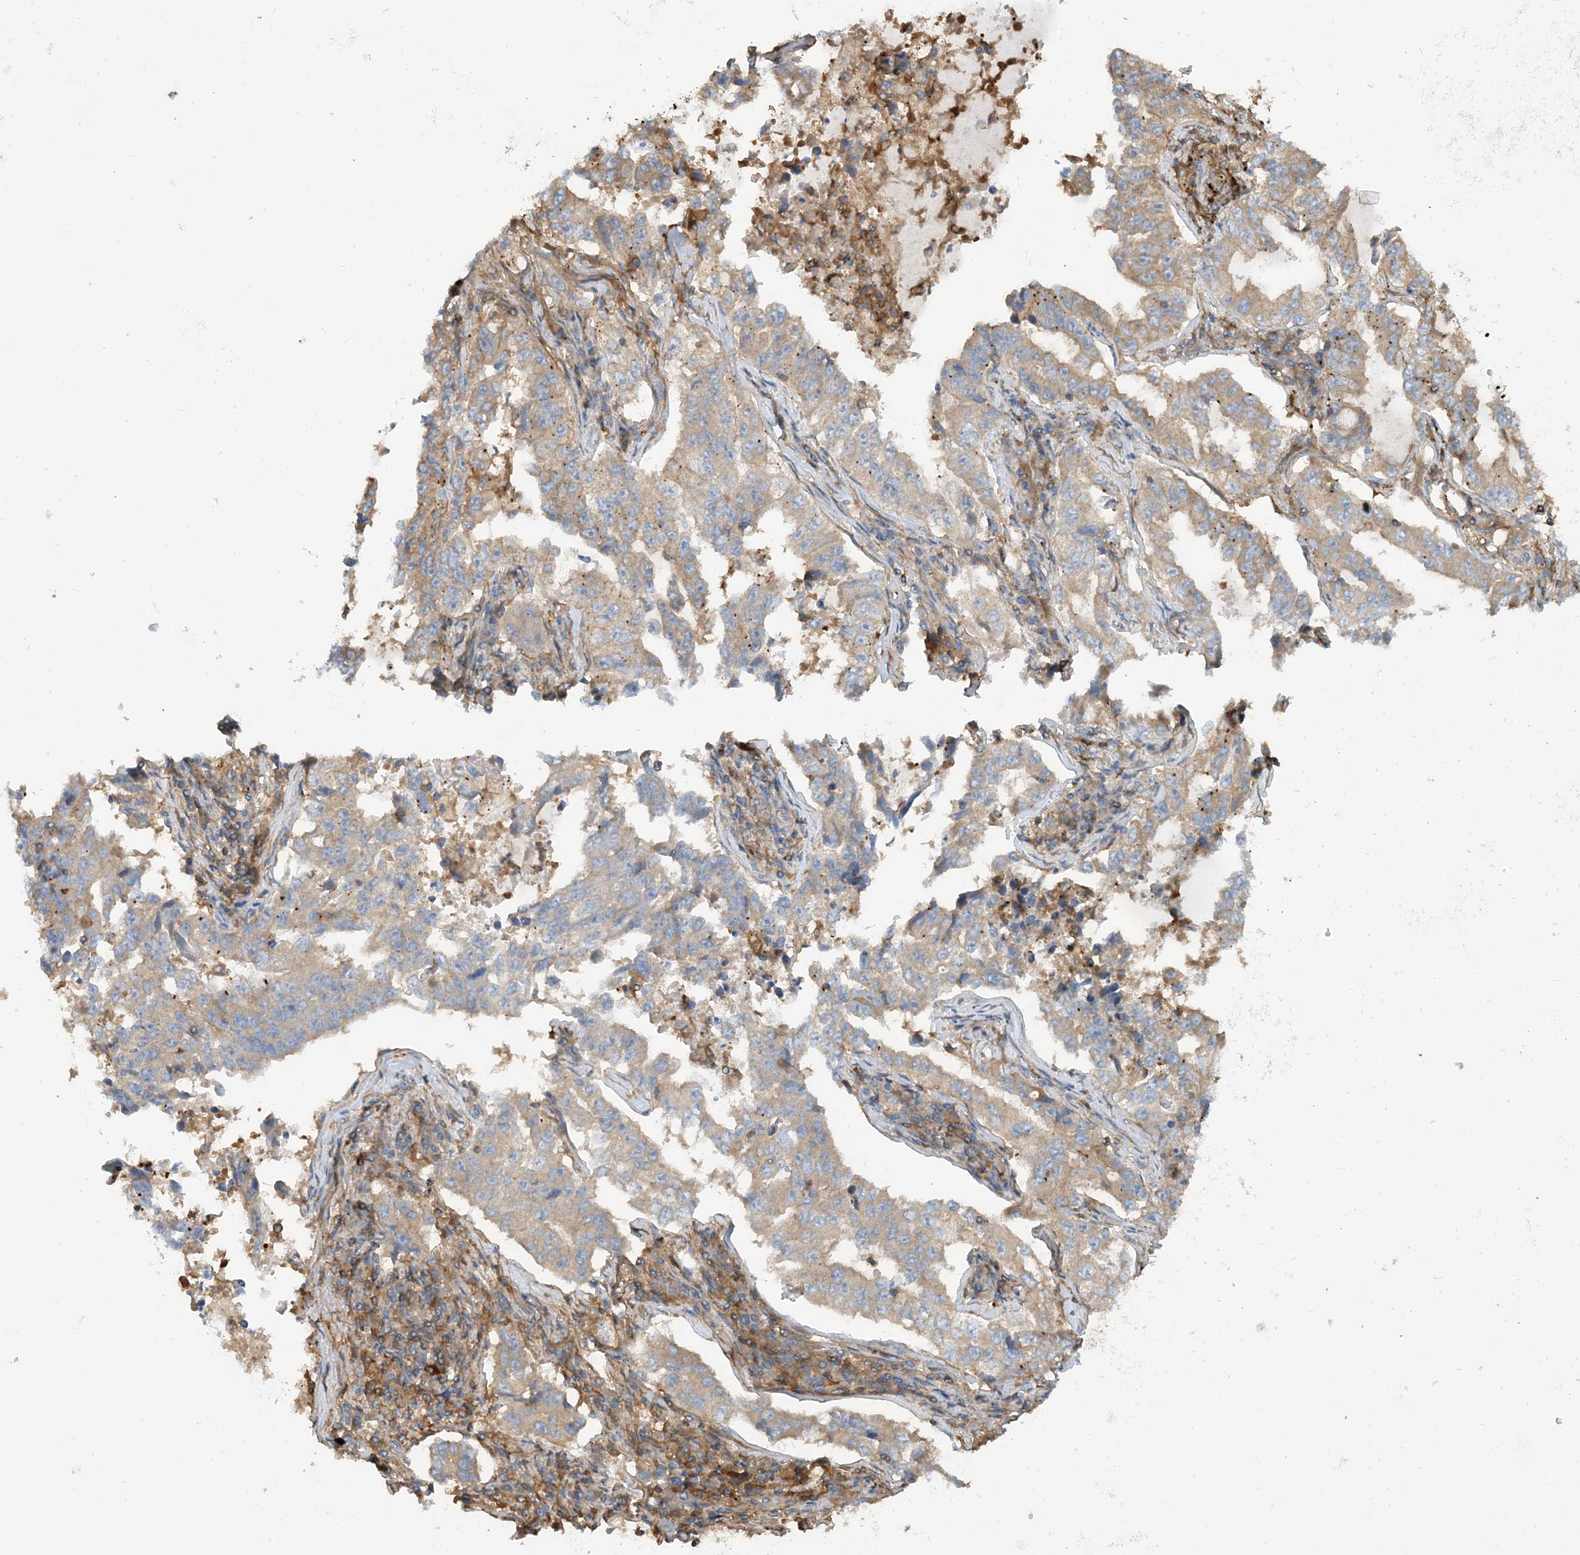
{"staining": {"intensity": "weak", "quantity": "<25%", "location": "cytoplasmic/membranous"}, "tissue": "lung cancer", "cell_type": "Tumor cells", "image_type": "cancer", "snomed": [{"axis": "morphology", "description": "Adenocarcinoma, NOS"}, {"axis": "topography", "description": "Lung"}], "caption": "Human lung cancer stained for a protein using IHC exhibits no staining in tumor cells.", "gene": "SFMBT2", "patient": {"sex": "female", "age": 51}}